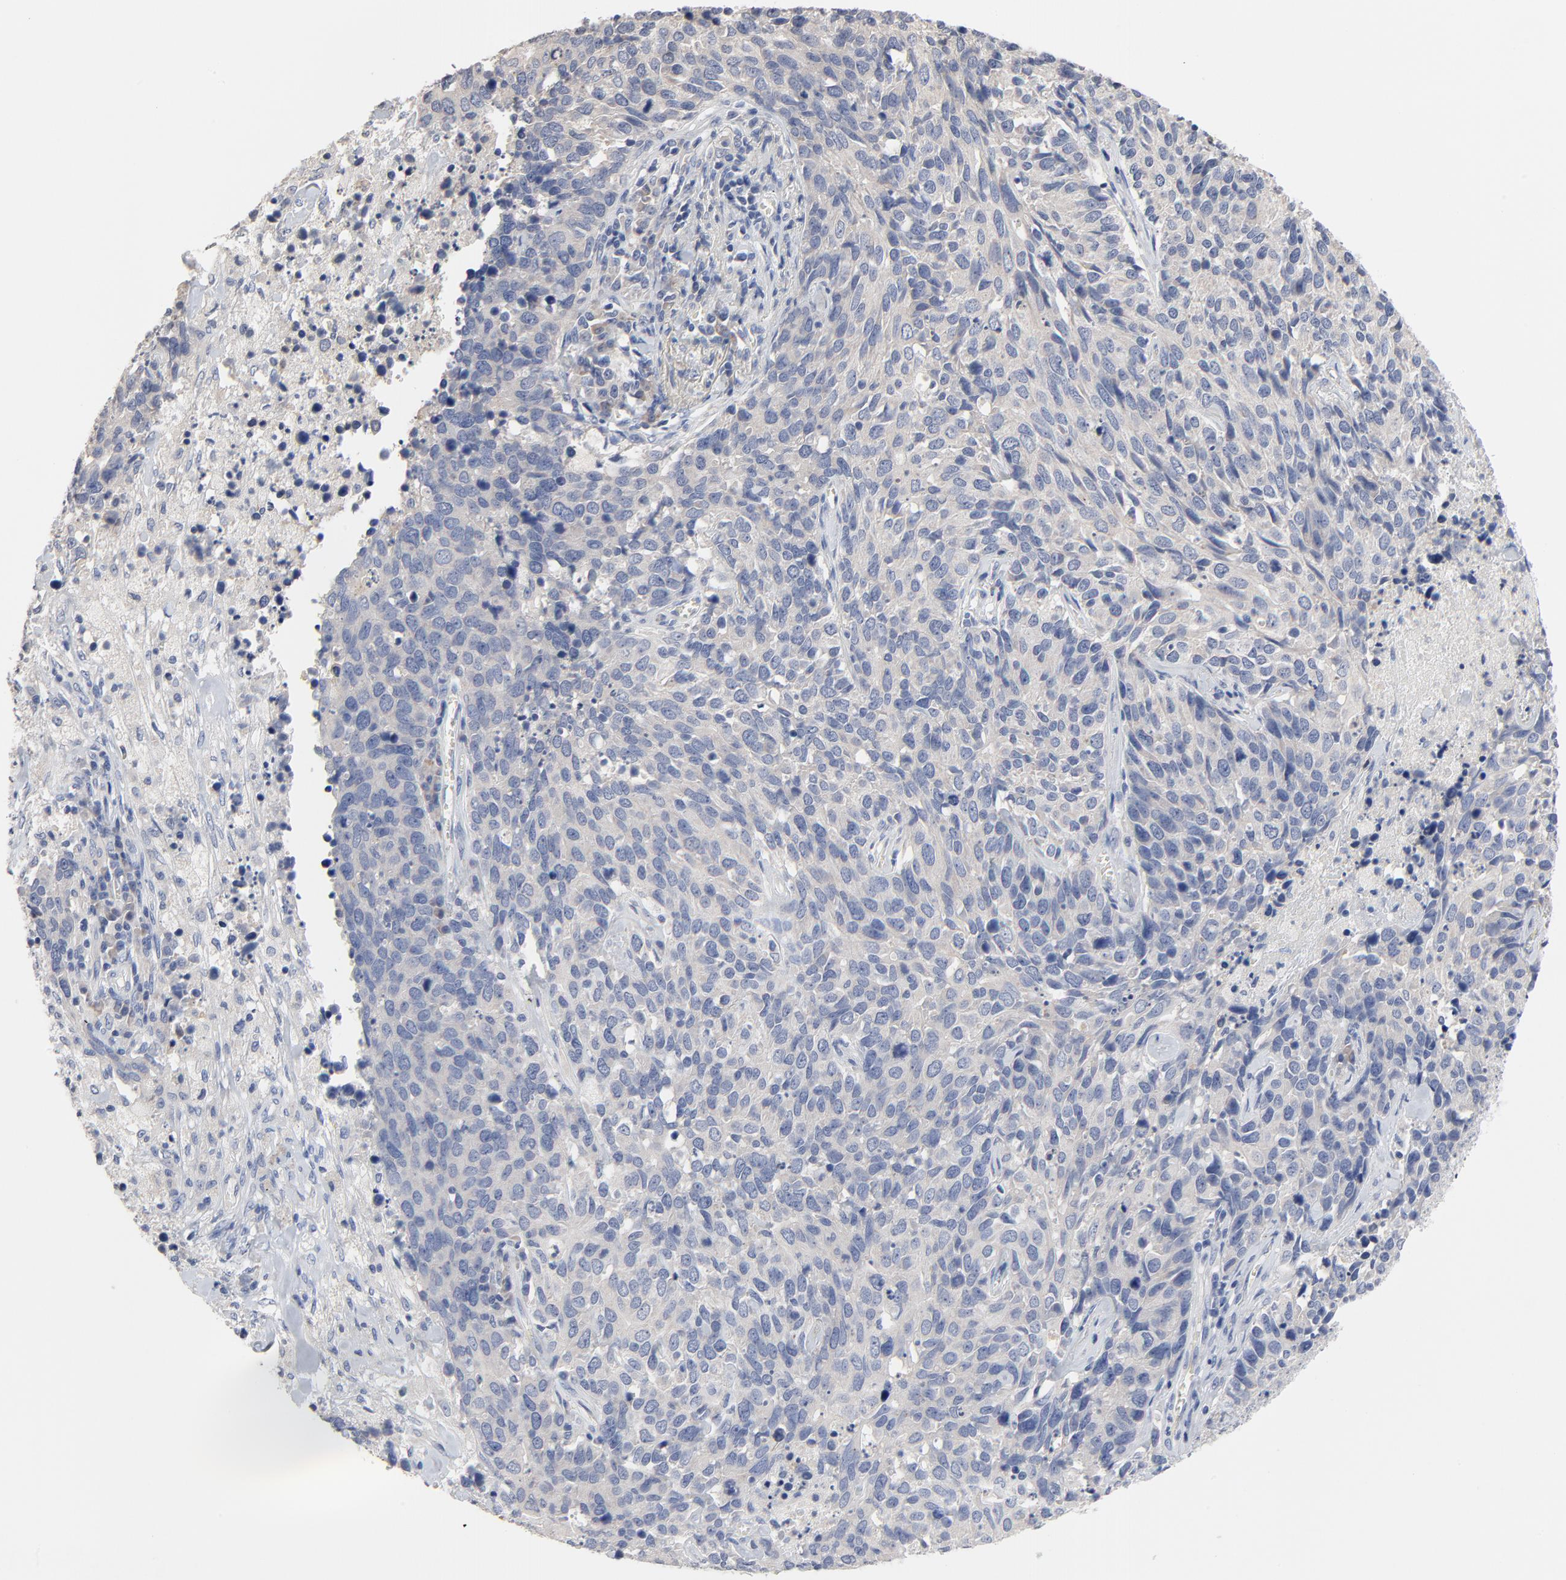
{"staining": {"intensity": "negative", "quantity": "none", "location": "none"}, "tissue": "lung cancer", "cell_type": "Tumor cells", "image_type": "cancer", "snomed": [{"axis": "morphology", "description": "Neoplasm, malignant, NOS"}, {"axis": "topography", "description": "Lung"}], "caption": "Tumor cells show no significant protein positivity in lung cancer. (DAB (3,3'-diaminobenzidine) immunohistochemistry (IHC), high magnification).", "gene": "FBXL5", "patient": {"sex": "female", "age": 76}}